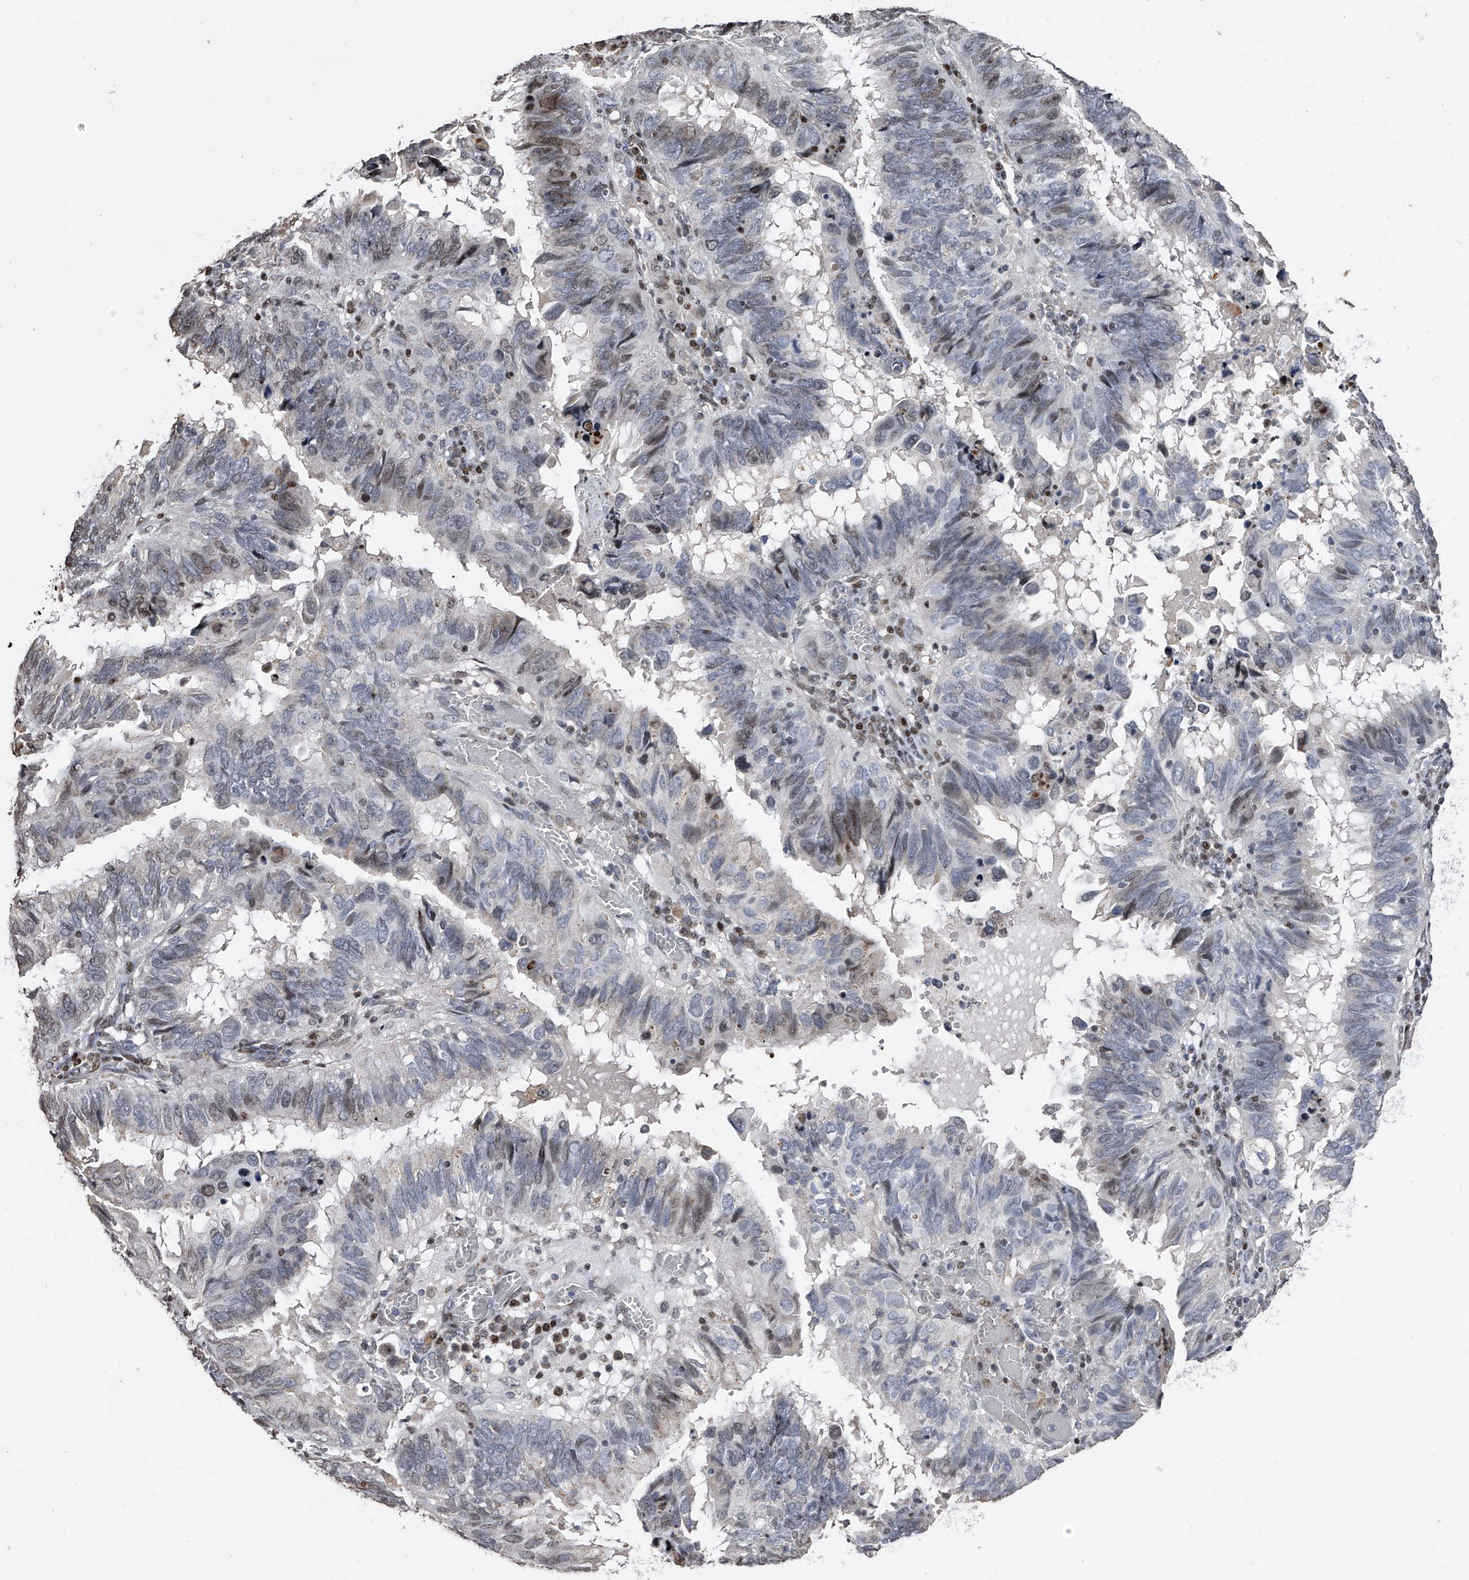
{"staining": {"intensity": "negative", "quantity": "none", "location": "none"}, "tissue": "endometrial cancer", "cell_type": "Tumor cells", "image_type": "cancer", "snomed": [{"axis": "morphology", "description": "Adenocarcinoma, NOS"}, {"axis": "topography", "description": "Uterus"}], "caption": "Human endometrial cancer stained for a protein using IHC shows no expression in tumor cells.", "gene": "RWDD2A", "patient": {"sex": "female", "age": 77}}